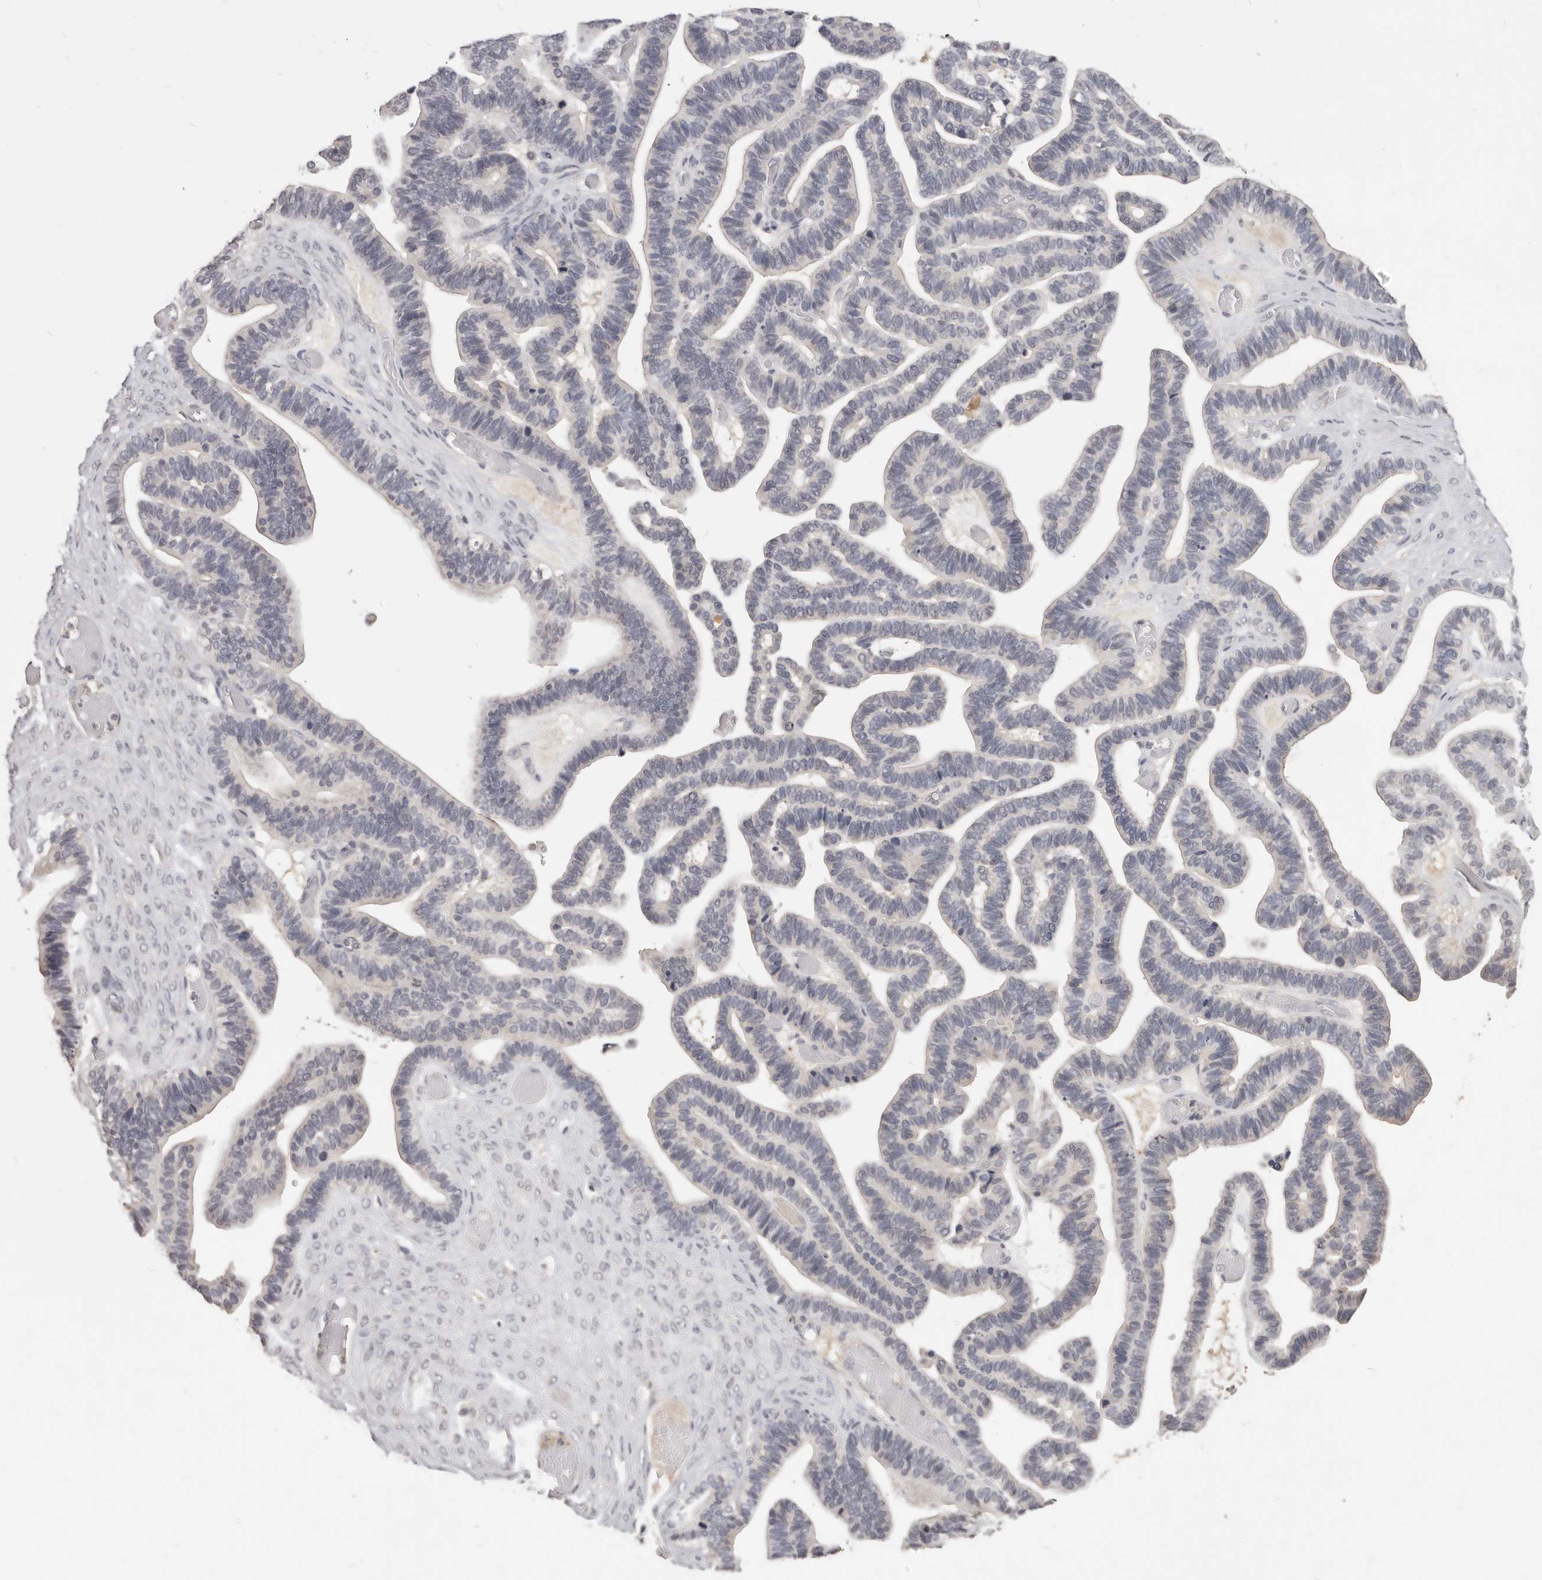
{"staining": {"intensity": "negative", "quantity": "none", "location": "none"}, "tissue": "ovarian cancer", "cell_type": "Tumor cells", "image_type": "cancer", "snomed": [{"axis": "morphology", "description": "Cystadenocarcinoma, serous, NOS"}, {"axis": "topography", "description": "Ovary"}], "caption": "Human serous cystadenocarcinoma (ovarian) stained for a protein using immunohistochemistry (IHC) shows no expression in tumor cells.", "gene": "TSPAN13", "patient": {"sex": "female", "age": 56}}